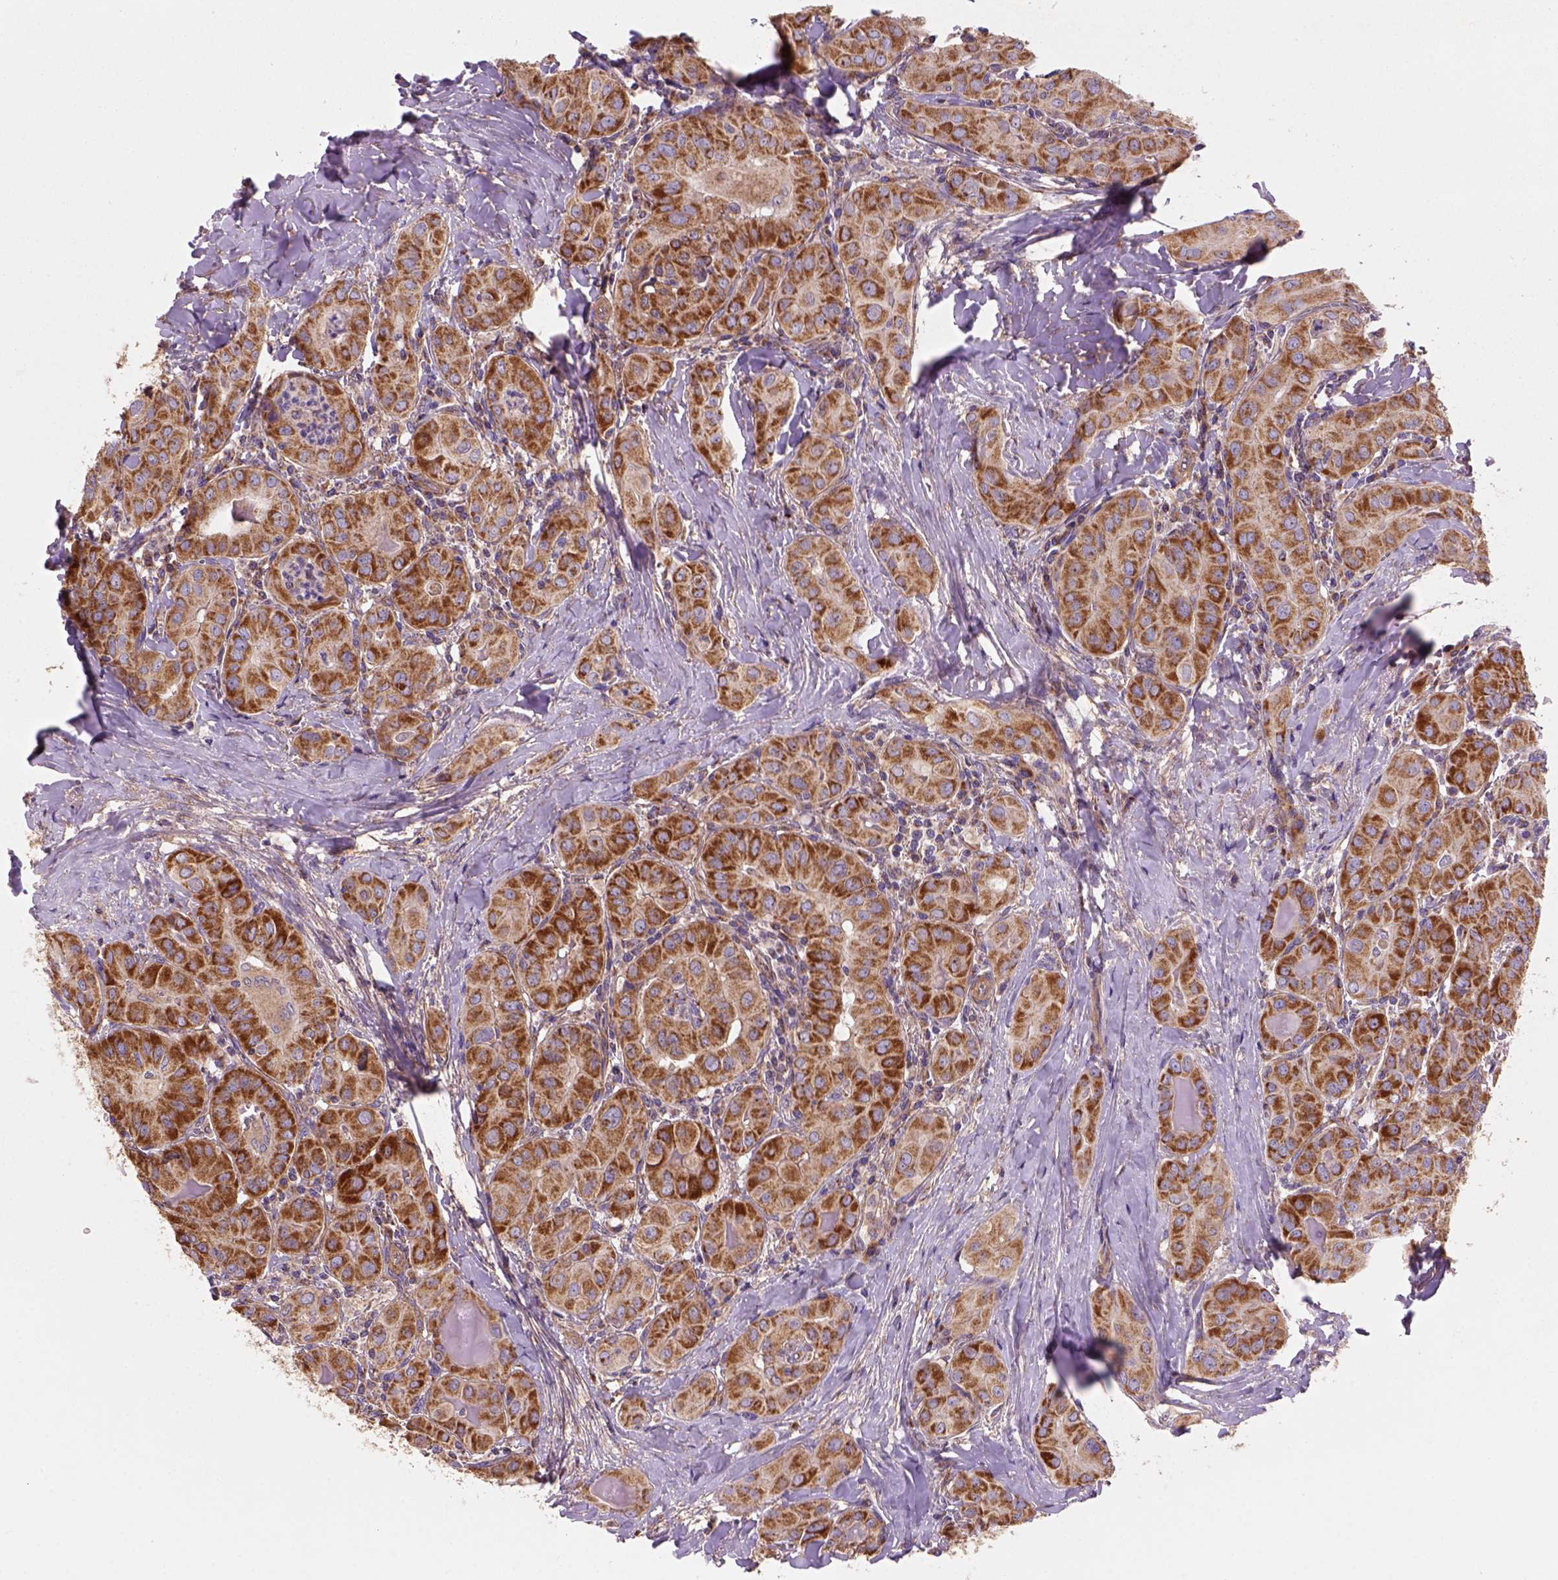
{"staining": {"intensity": "strong", "quantity": "<25%", "location": "cytoplasmic/membranous"}, "tissue": "thyroid cancer", "cell_type": "Tumor cells", "image_type": "cancer", "snomed": [{"axis": "morphology", "description": "Papillary adenocarcinoma, NOS"}, {"axis": "topography", "description": "Thyroid gland"}], "caption": "Thyroid papillary adenocarcinoma tissue exhibits strong cytoplasmic/membranous positivity in about <25% of tumor cells", "gene": "WARS2", "patient": {"sex": "female", "age": 37}}